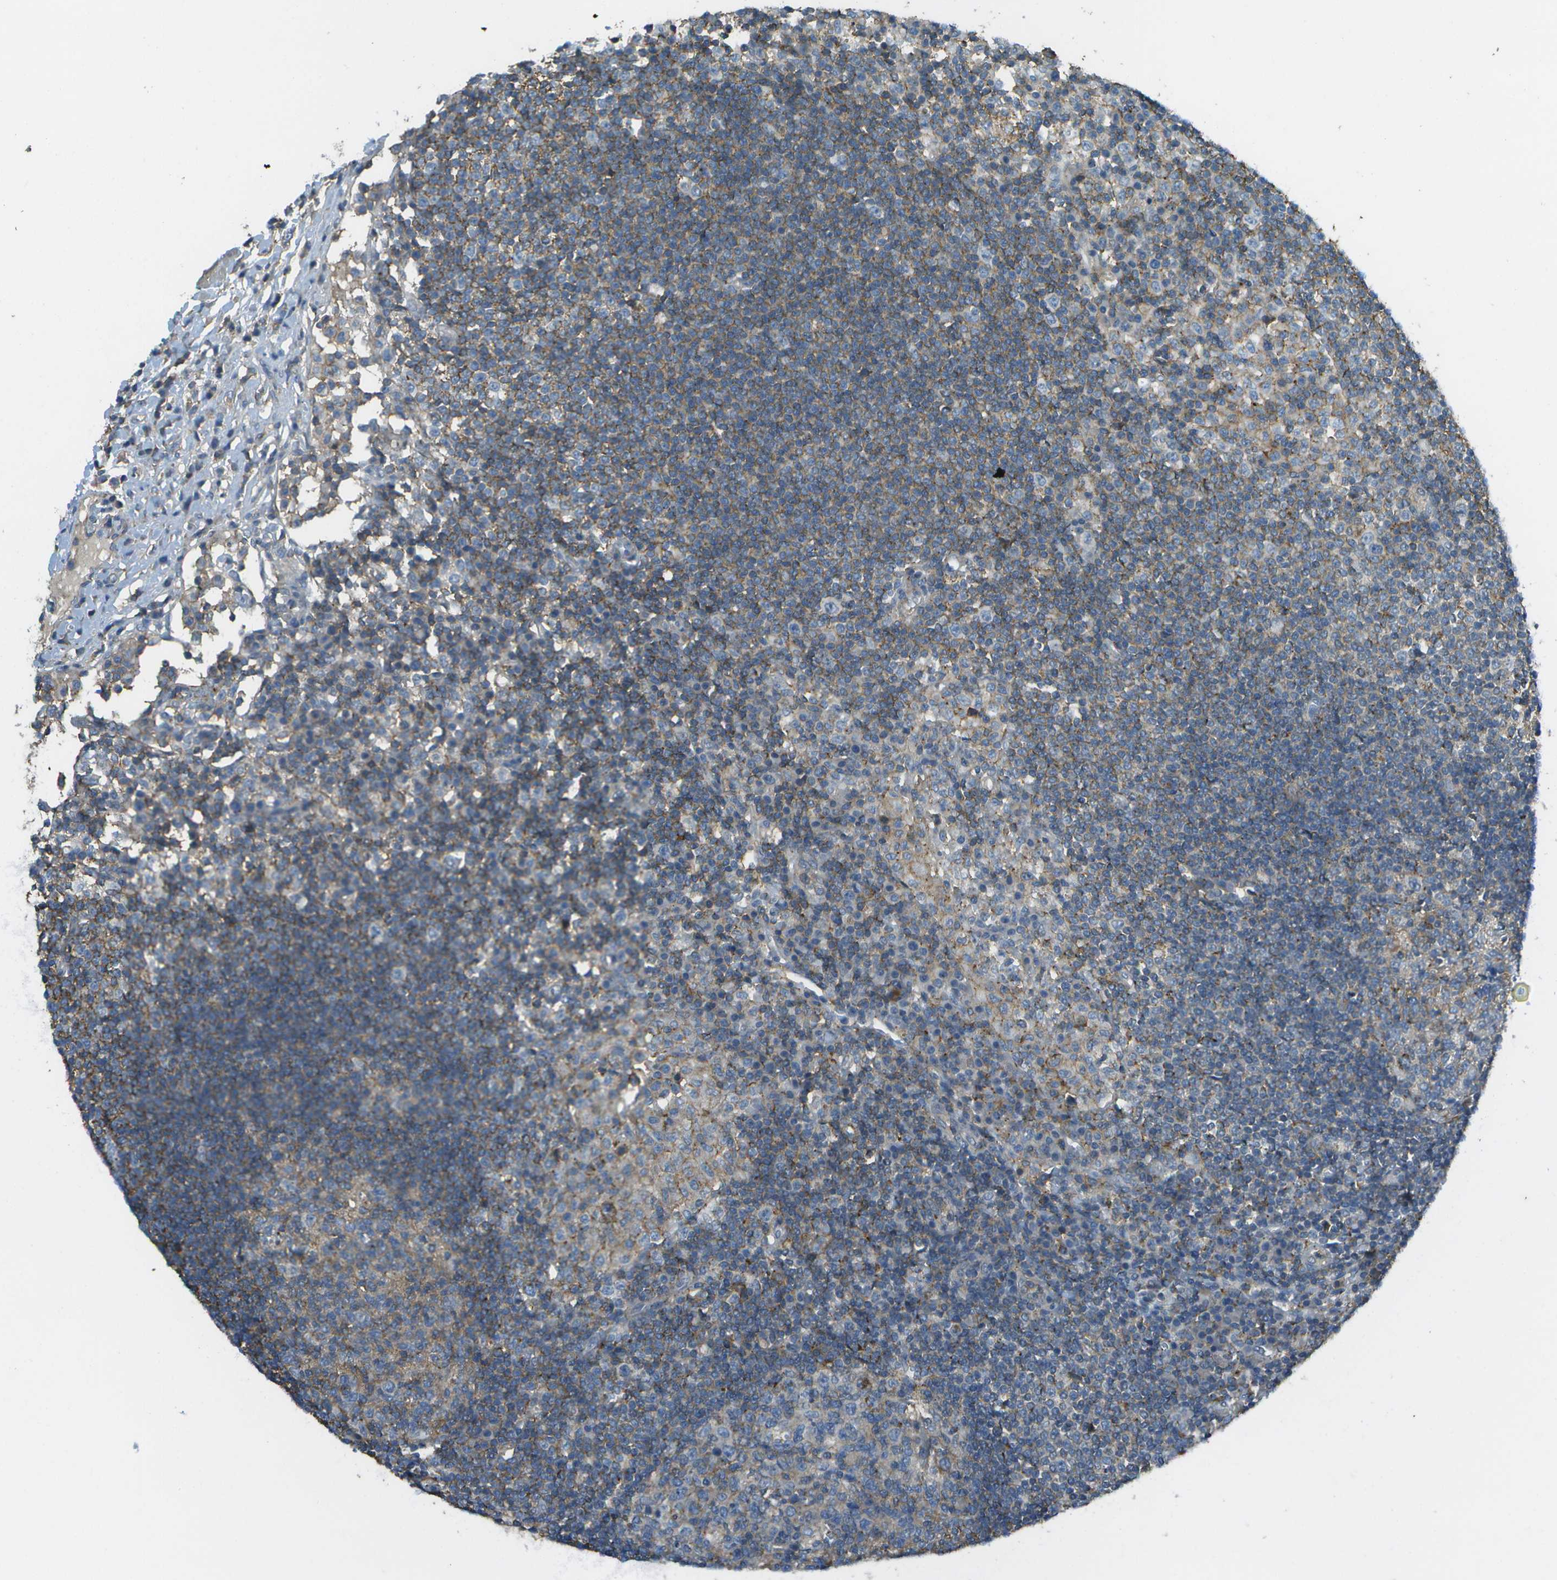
{"staining": {"intensity": "weak", "quantity": "25%-75%", "location": "cytoplasmic/membranous"}, "tissue": "lymph node", "cell_type": "Germinal center cells", "image_type": "normal", "snomed": [{"axis": "morphology", "description": "Normal tissue, NOS"}, {"axis": "topography", "description": "Lymph node"}], "caption": "Immunohistochemistry of benign human lymph node demonstrates low levels of weak cytoplasmic/membranous positivity in approximately 25%-75% of germinal center cells.", "gene": "LRRC66", "patient": {"sex": "female", "age": 53}}